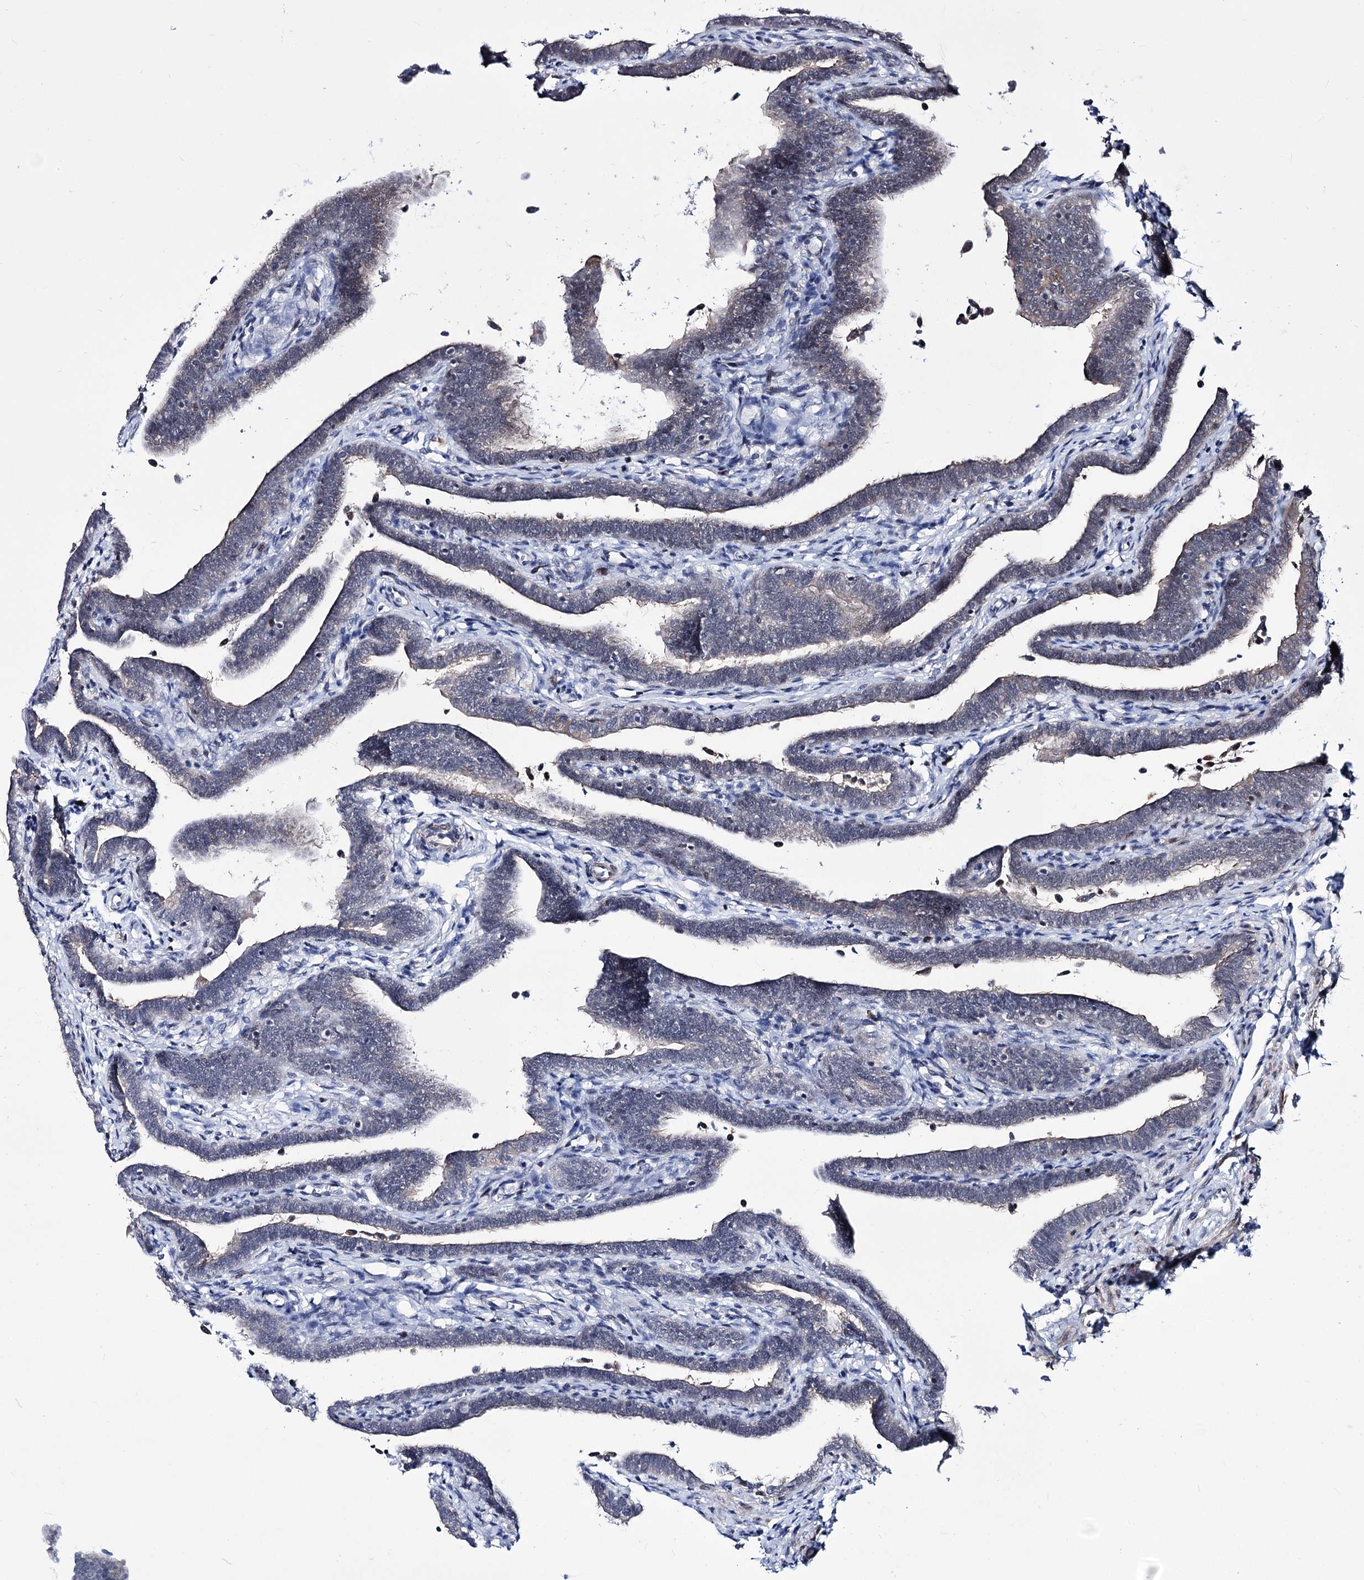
{"staining": {"intensity": "weak", "quantity": "<25%", "location": "cytoplasmic/membranous"}, "tissue": "fallopian tube", "cell_type": "Glandular cells", "image_type": "normal", "snomed": [{"axis": "morphology", "description": "Normal tissue, NOS"}, {"axis": "topography", "description": "Fallopian tube"}], "caption": "This photomicrograph is of benign fallopian tube stained with IHC to label a protein in brown with the nuclei are counter-stained blue. There is no staining in glandular cells.", "gene": "PPRC1", "patient": {"sex": "female", "age": 36}}